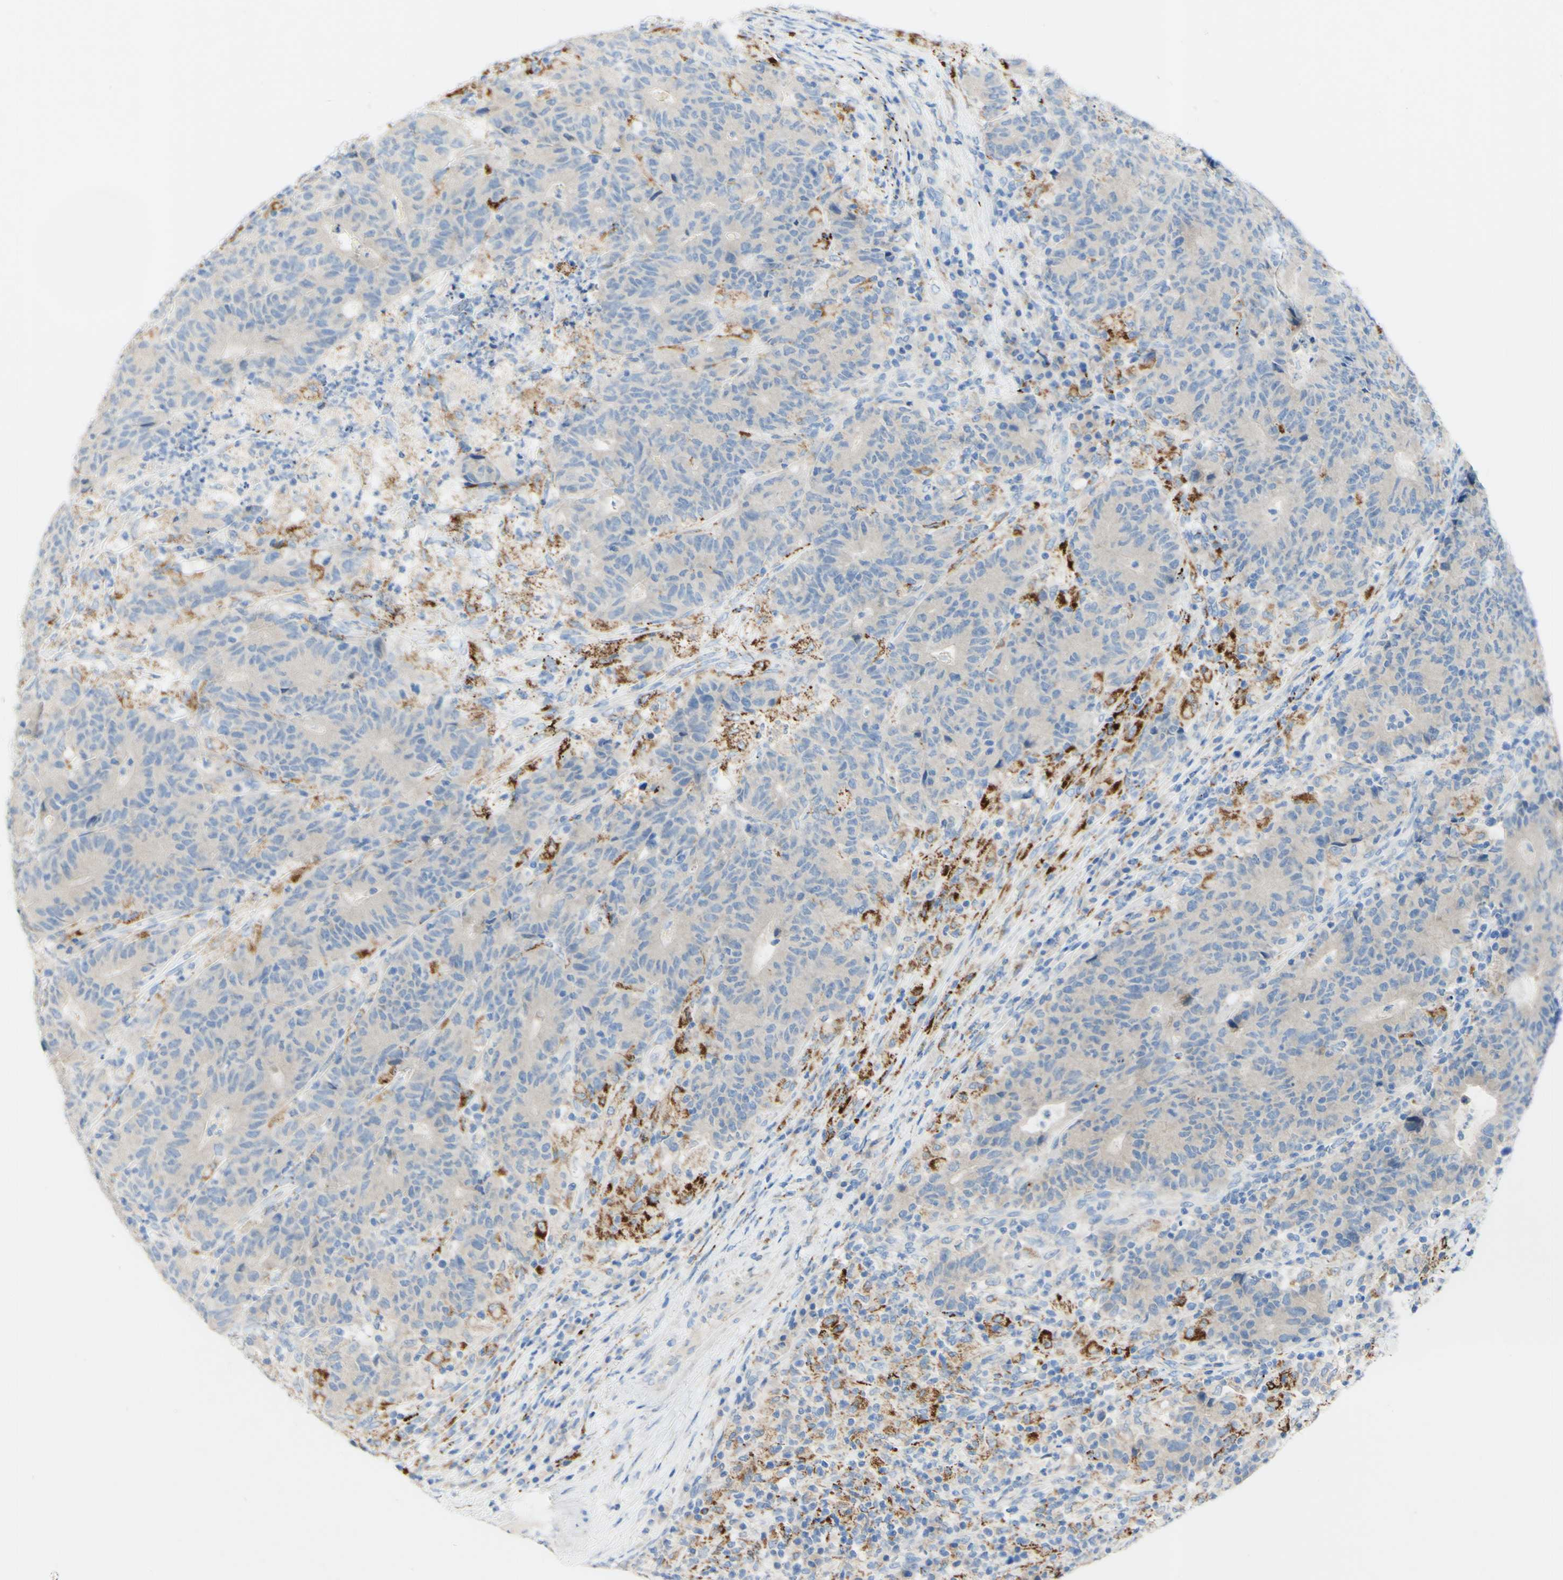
{"staining": {"intensity": "weak", "quantity": ">75%", "location": "cytoplasmic/membranous"}, "tissue": "colorectal cancer", "cell_type": "Tumor cells", "image_type": "cancer", "snomed": [{"axis": "morphology", "description": "Normal tissue, NOS"}, {"axis": "morphology", "description": "Adenocarcinoma, NOS"}, {"axis": "topography", "description": "Colon"}], "caption": "Approximately >75% of tumor cells in human adenocarcinoma (colorectal) show weak cytoplasmic/membranous protein staining as visualized by brown immunohistochemical staining.", "gene": "FGF4", "patient": {"sex": "female", "age": 75}}